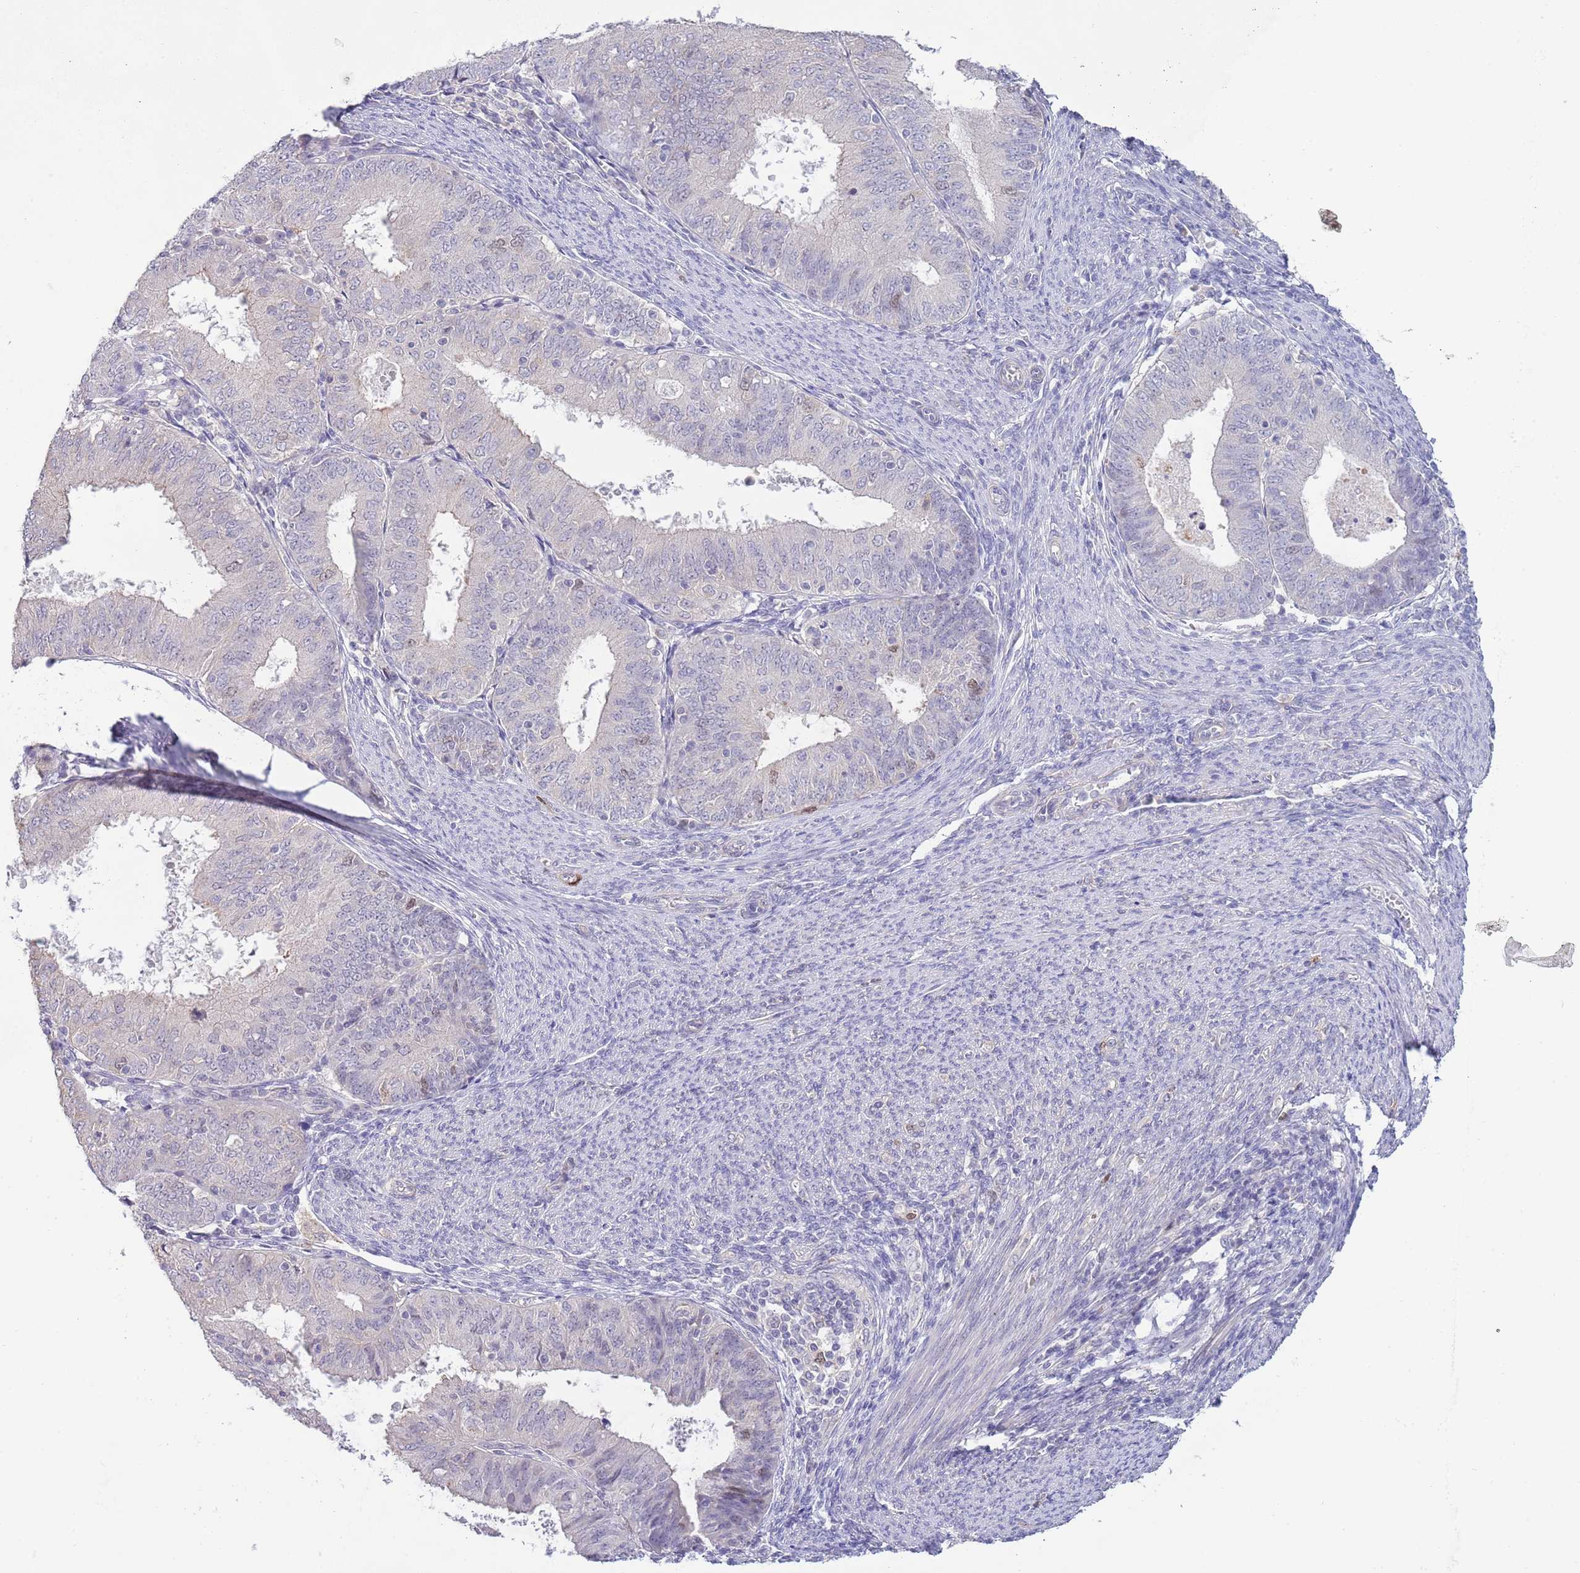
{"staining": {"intensity": "negative", "quantity": "none", "location": "none"}, "tissue": "endometrial cancer", "cell_type": "Tumor cells", "image_type": "cancer", "snomed": [{"axis": "morphology", "description": "Adenocarcinoma, NOS"}, {"axis": "topography", "description": "Endometrium"}], "caption": "DAB immunohistochemical staining of adenocarcinoma (endometrial) demonstrates no significant positivity in tumor cells.", "gene": "PIMREG", "patient": {"sex": "female", "age": 57}}